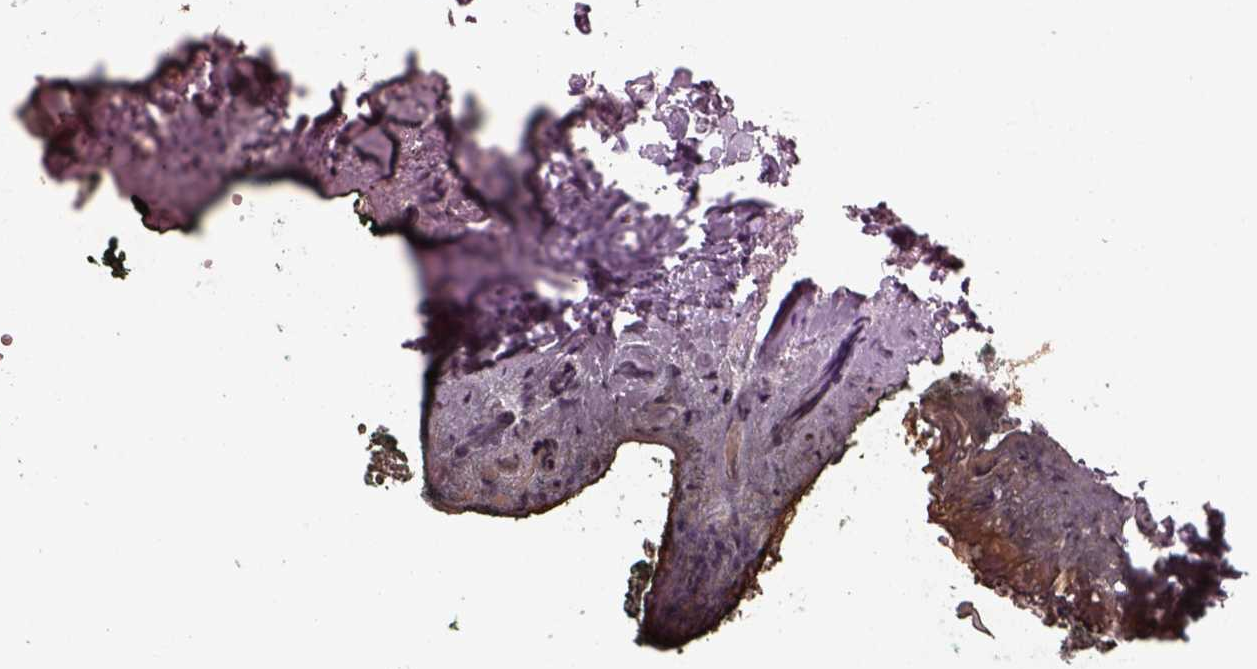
{"staining": {"intensity": "negative", "quantity": "none", "location": "none"}, "tissue": "oral mucosa", "cell_type": "Squamous epithelial cells", "image_type": "normal", "snomed": [{"axis": "morphology", "description": "Normal tissue, NOS"}, {"axis": "topography", "description": "Oral tissue"}, {"axis": "topography", "description": "Head-Neck"}], "caption": "DAB (3,3'-diaminobenzidine) immunohistochemical staining of normal oral mucosa demonstrates no significant staining in squamous epithelial cells.", "gene": "RCVRN", "patient": {"sex": "female", "age": 68}}